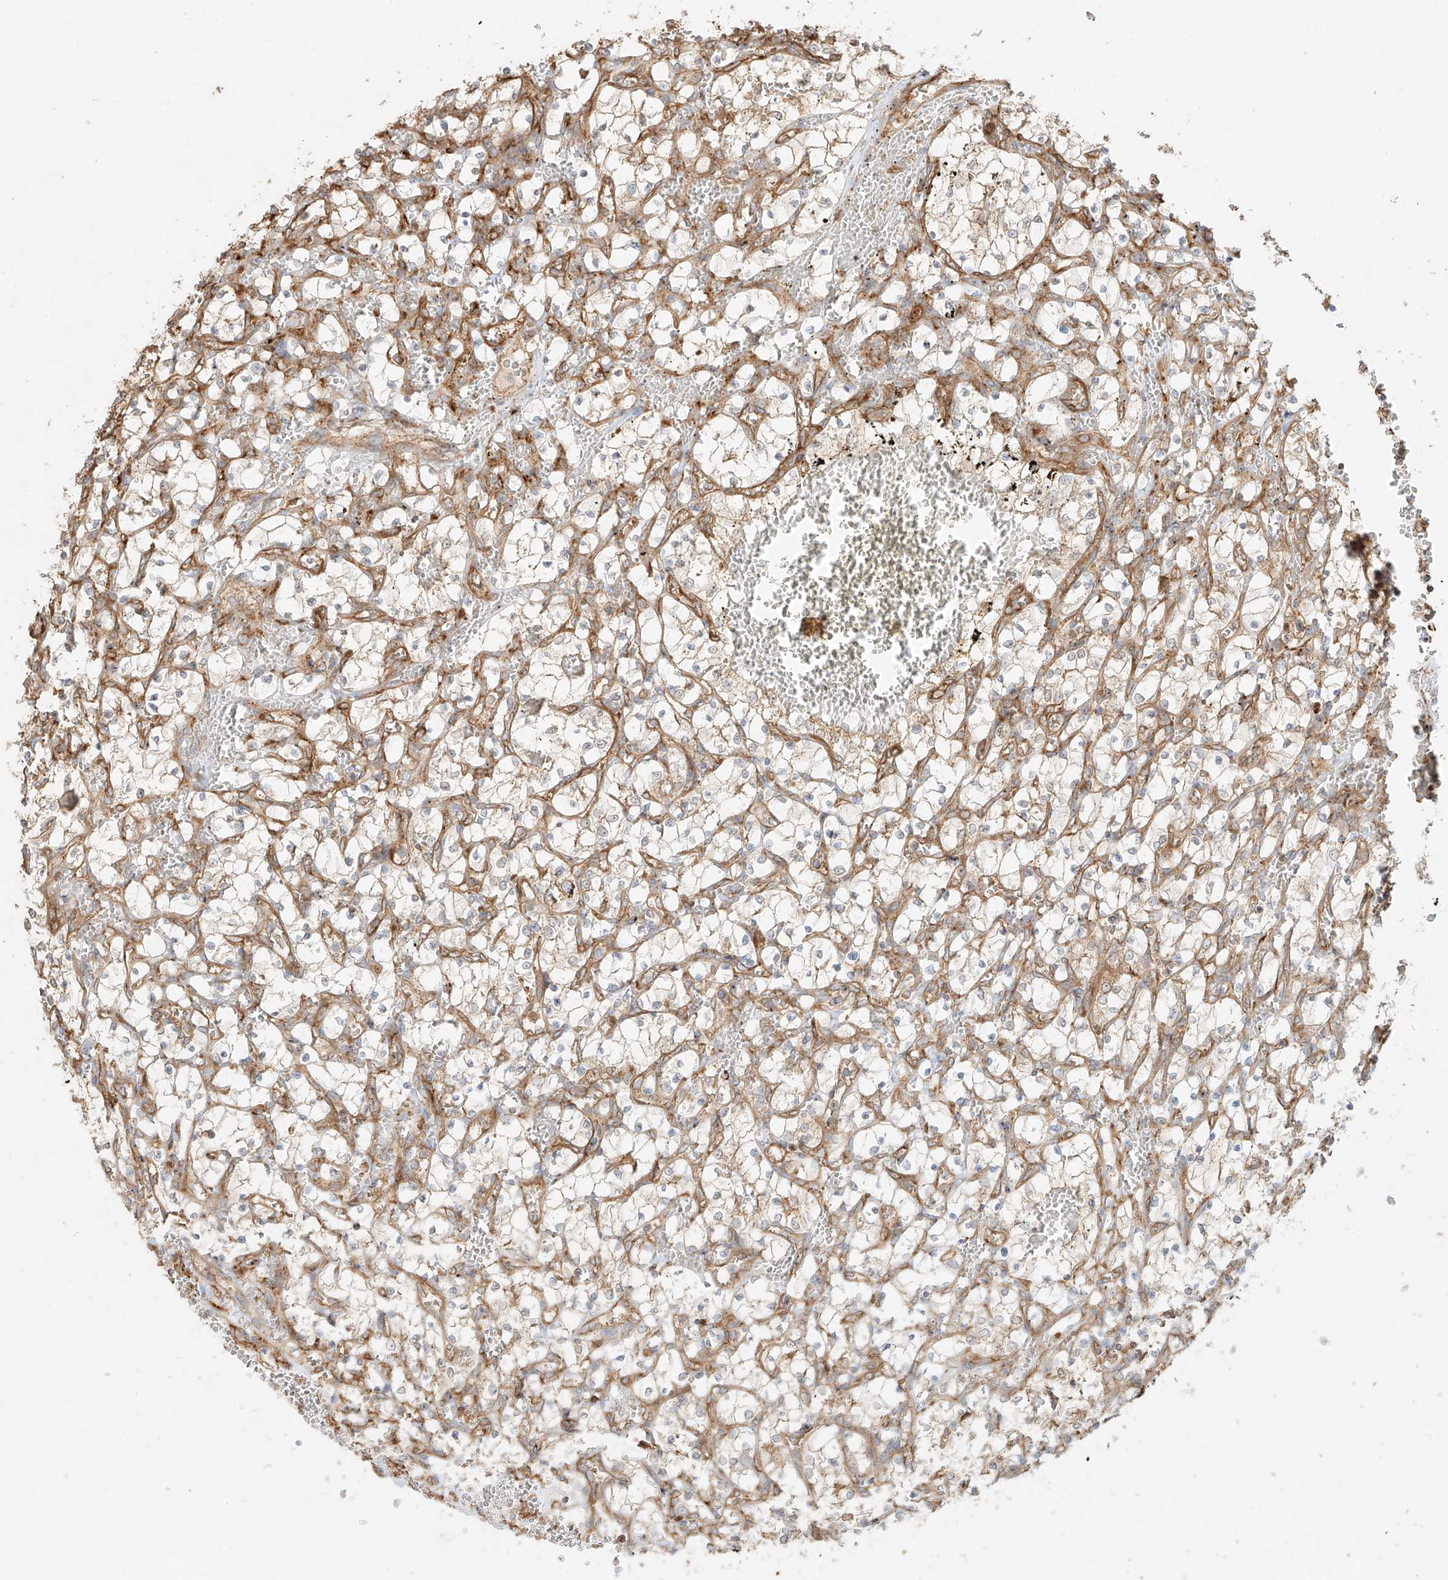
{"staining": {"intensity": "weak", "quantity": "<25%", "location": "cytoplasmic/membranous"}, "tissue": "renal cancer", "cell_type": "Tumor cells", "image_type": "cancer", "snomed": [{"axis": "morphology", "description": "Adenocarcinoma, NOS"}, {"axis": "topography", "description": "Kidney"}], "caption": "Adenocarcinoma (renal) was stained to show a protein in brown. There is no significant staining in tumor cells.", "gene": "SNX9", "patient": {"sex": "female", "age": 69}}